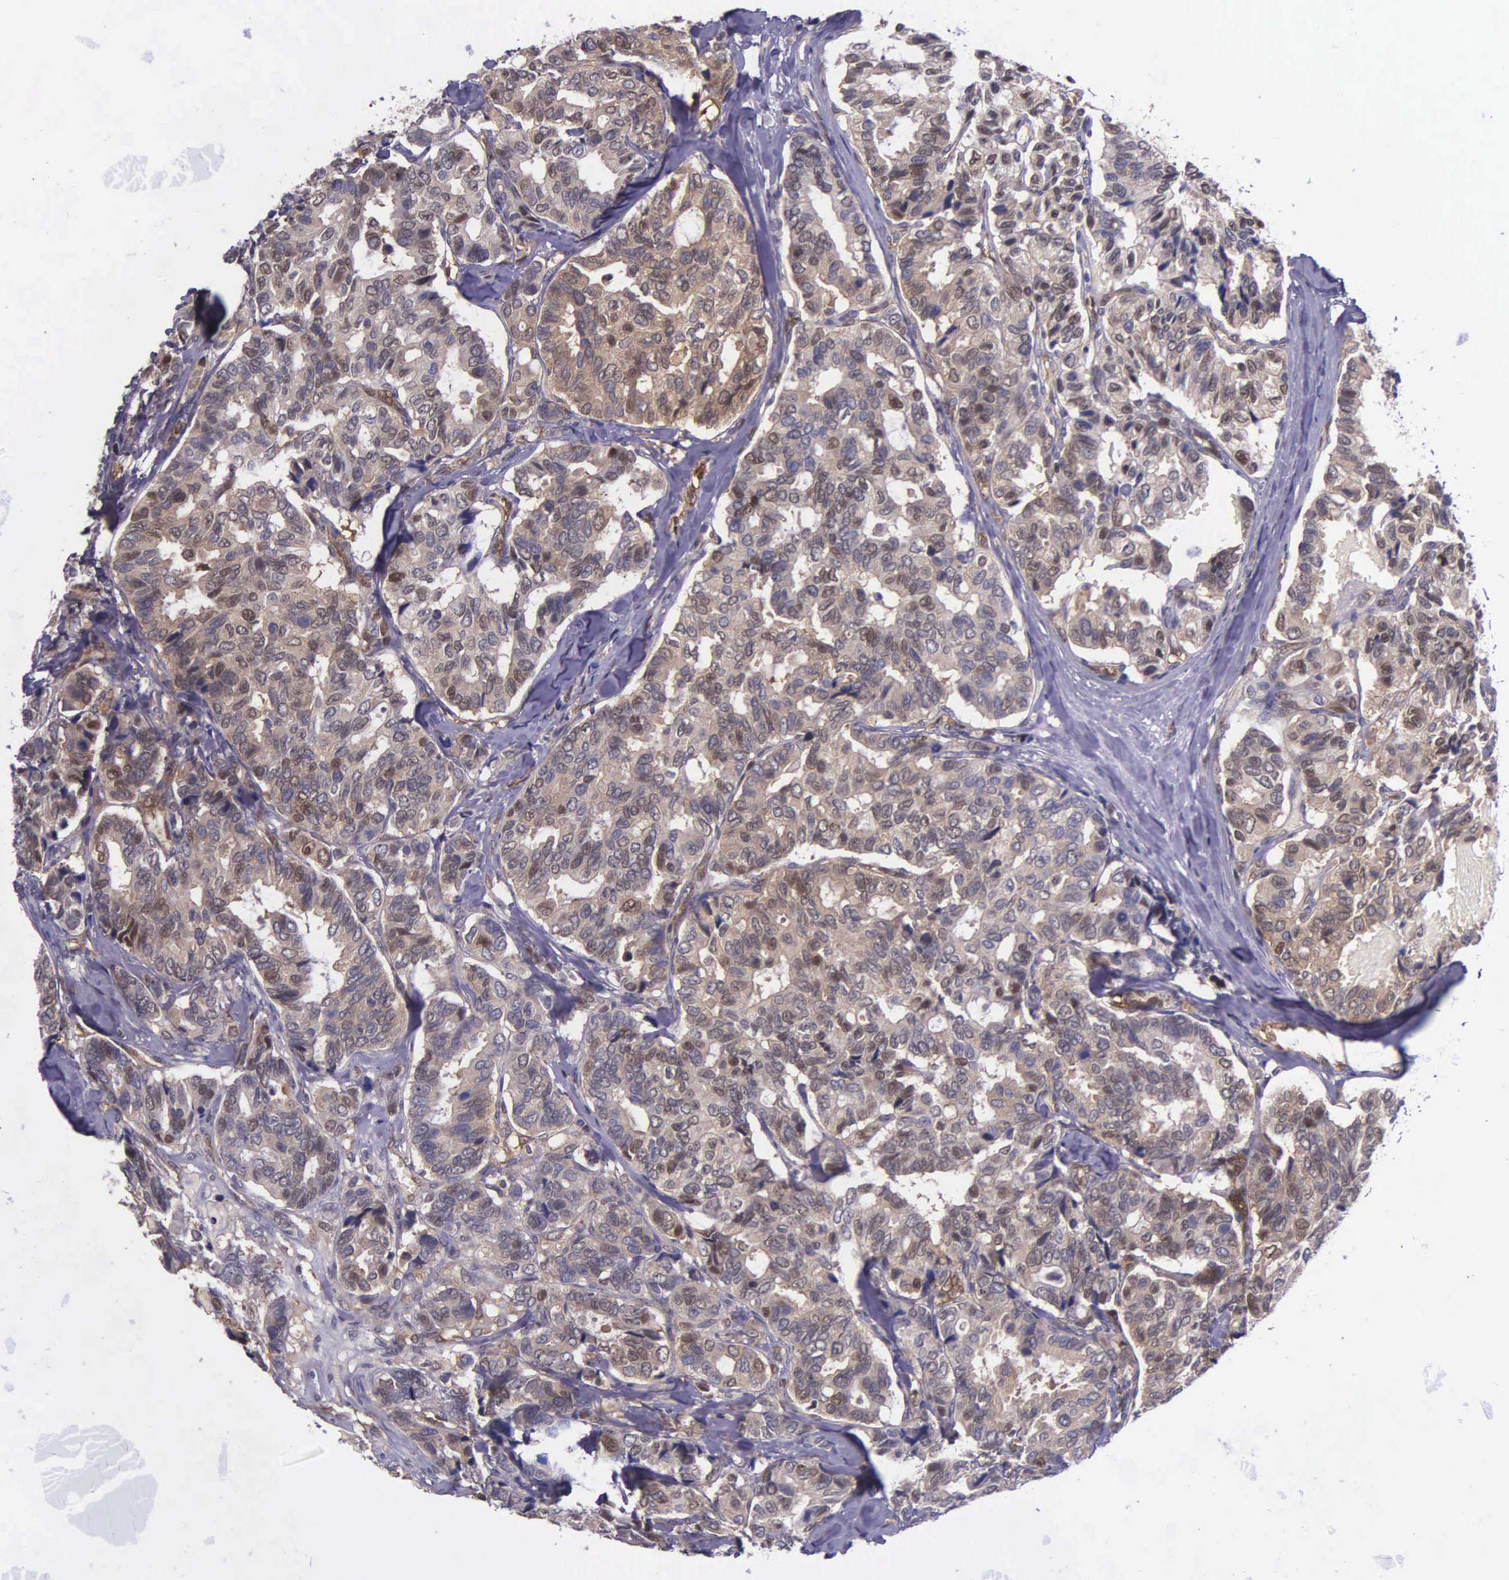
{"staining": {"intensity": "moderate", "quantity": ">75%", "location": "cytoplasmic/membranous"}, "tissue": "breast cancer", "cell_type": "Tumor cells", "image_type": "cancer", "snomed": [{"axis": "morphology", "description": "Duct carcinoma"}, {"axis": "topography", "description": "Breast"}], "caption": "Moderate cytoplasmic/membranous staining for a protein is seen in approximately >75% of tumor cells of breast cancer (invasive ductal carcinoma) using immunohistochemistry (IHC).", "gene": "GMPR2", "patient": {"sex": "female", "age": 69}}